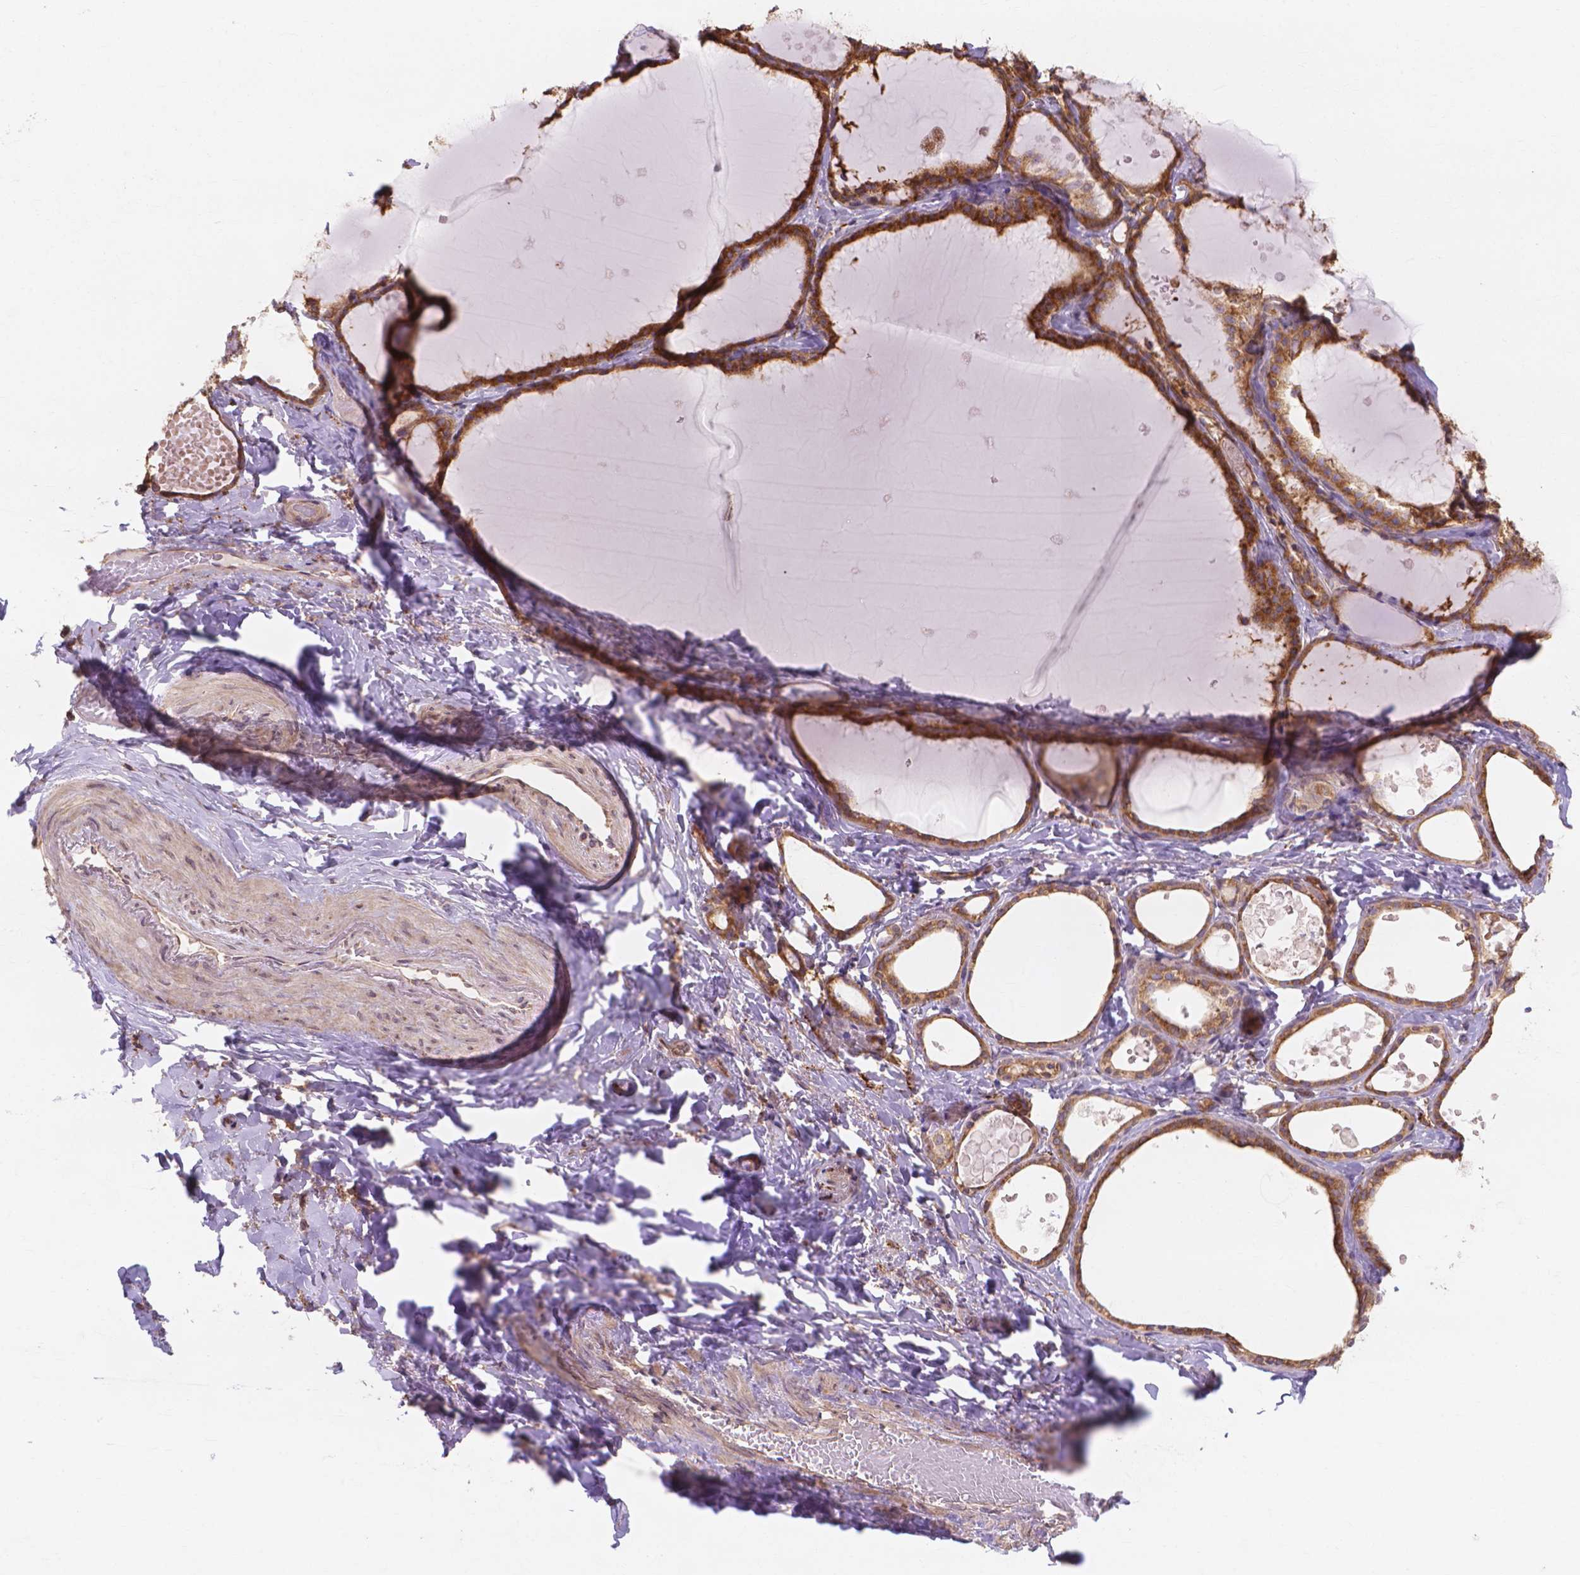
{"staining": {"intensity": "moderate", "quantity": ">75%", "location": "cytoplasmic/membranous"}, "tissue": "thyroid gland", "cell_type": "Glandular cells", "image_type": "normal", "snomed": [{"axis": "morphology", "description": "Normal tissue, NOS"}, {"axis": "topography", "description": "Thyroid gland"}], "caption": "DAB immunohistochemical staining of unremarkable human thyroid gland shows moderate cytoplasmic/membranous protein positivity in about >75% of glandular cells.", "gene": "TAB2", "patient": {"sex": "female", "age": 56}}